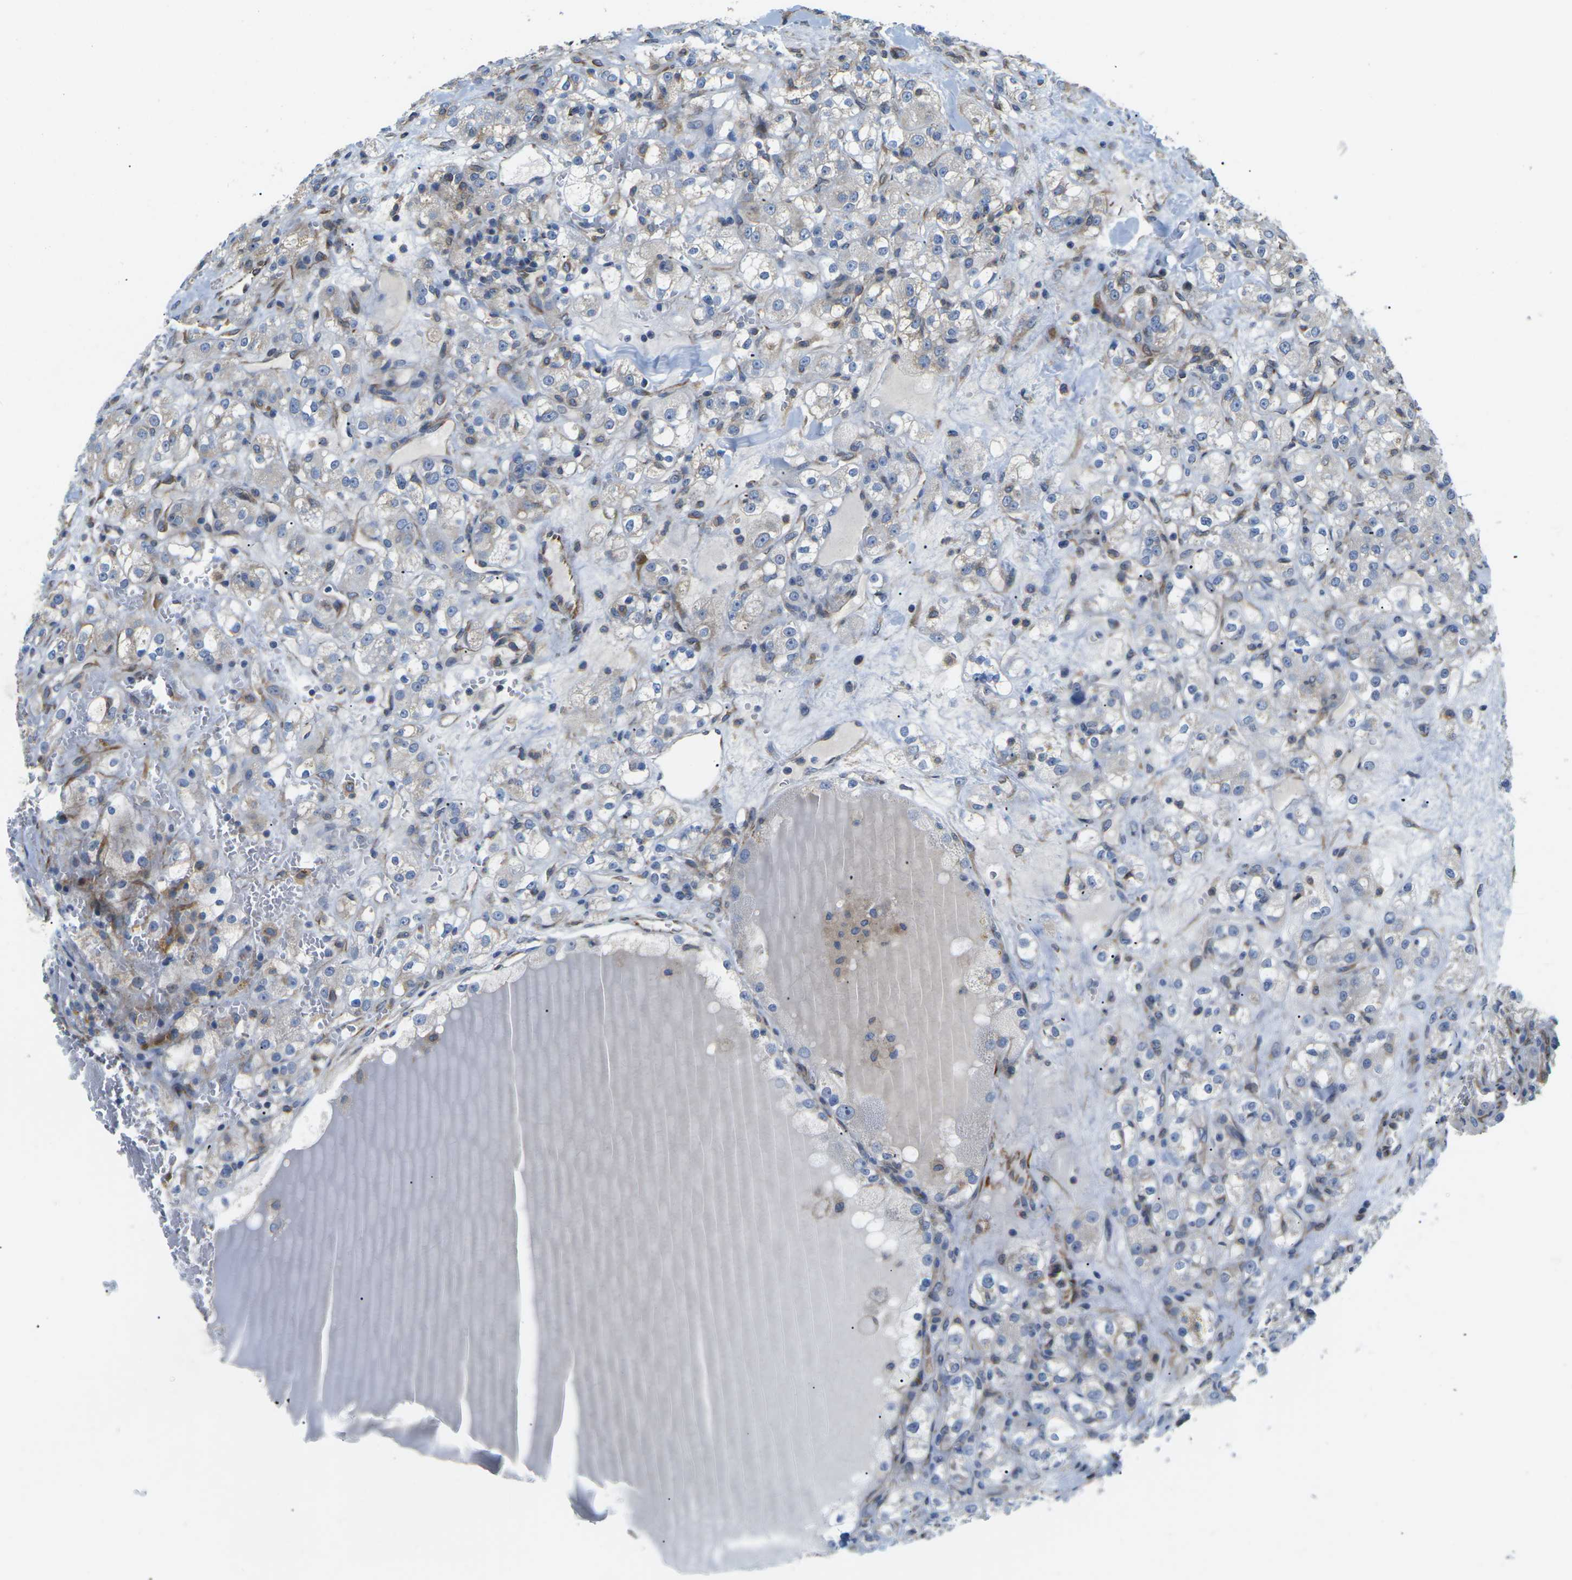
{"staining": {"intensity": "negative", "quantity": "none", "location": "none"}, "tissue": "renal cancer", "cell_type": "Tumor cells", "image_type": "cancer", "snomed": [{"axis": "morphology", "description": "Normal tissue, NOS"}, {"axis": "morphology", "description": "Adenocarcinoma, NOS"}, {"axis": "topography", "description": "Kidney"}], "caption": "The photomicrograph displays no significant positivity in tumor cells of renal adenocarcinoma.", "gene": "TMEFF2", "patient": {"sex": "male", "age": 61}}